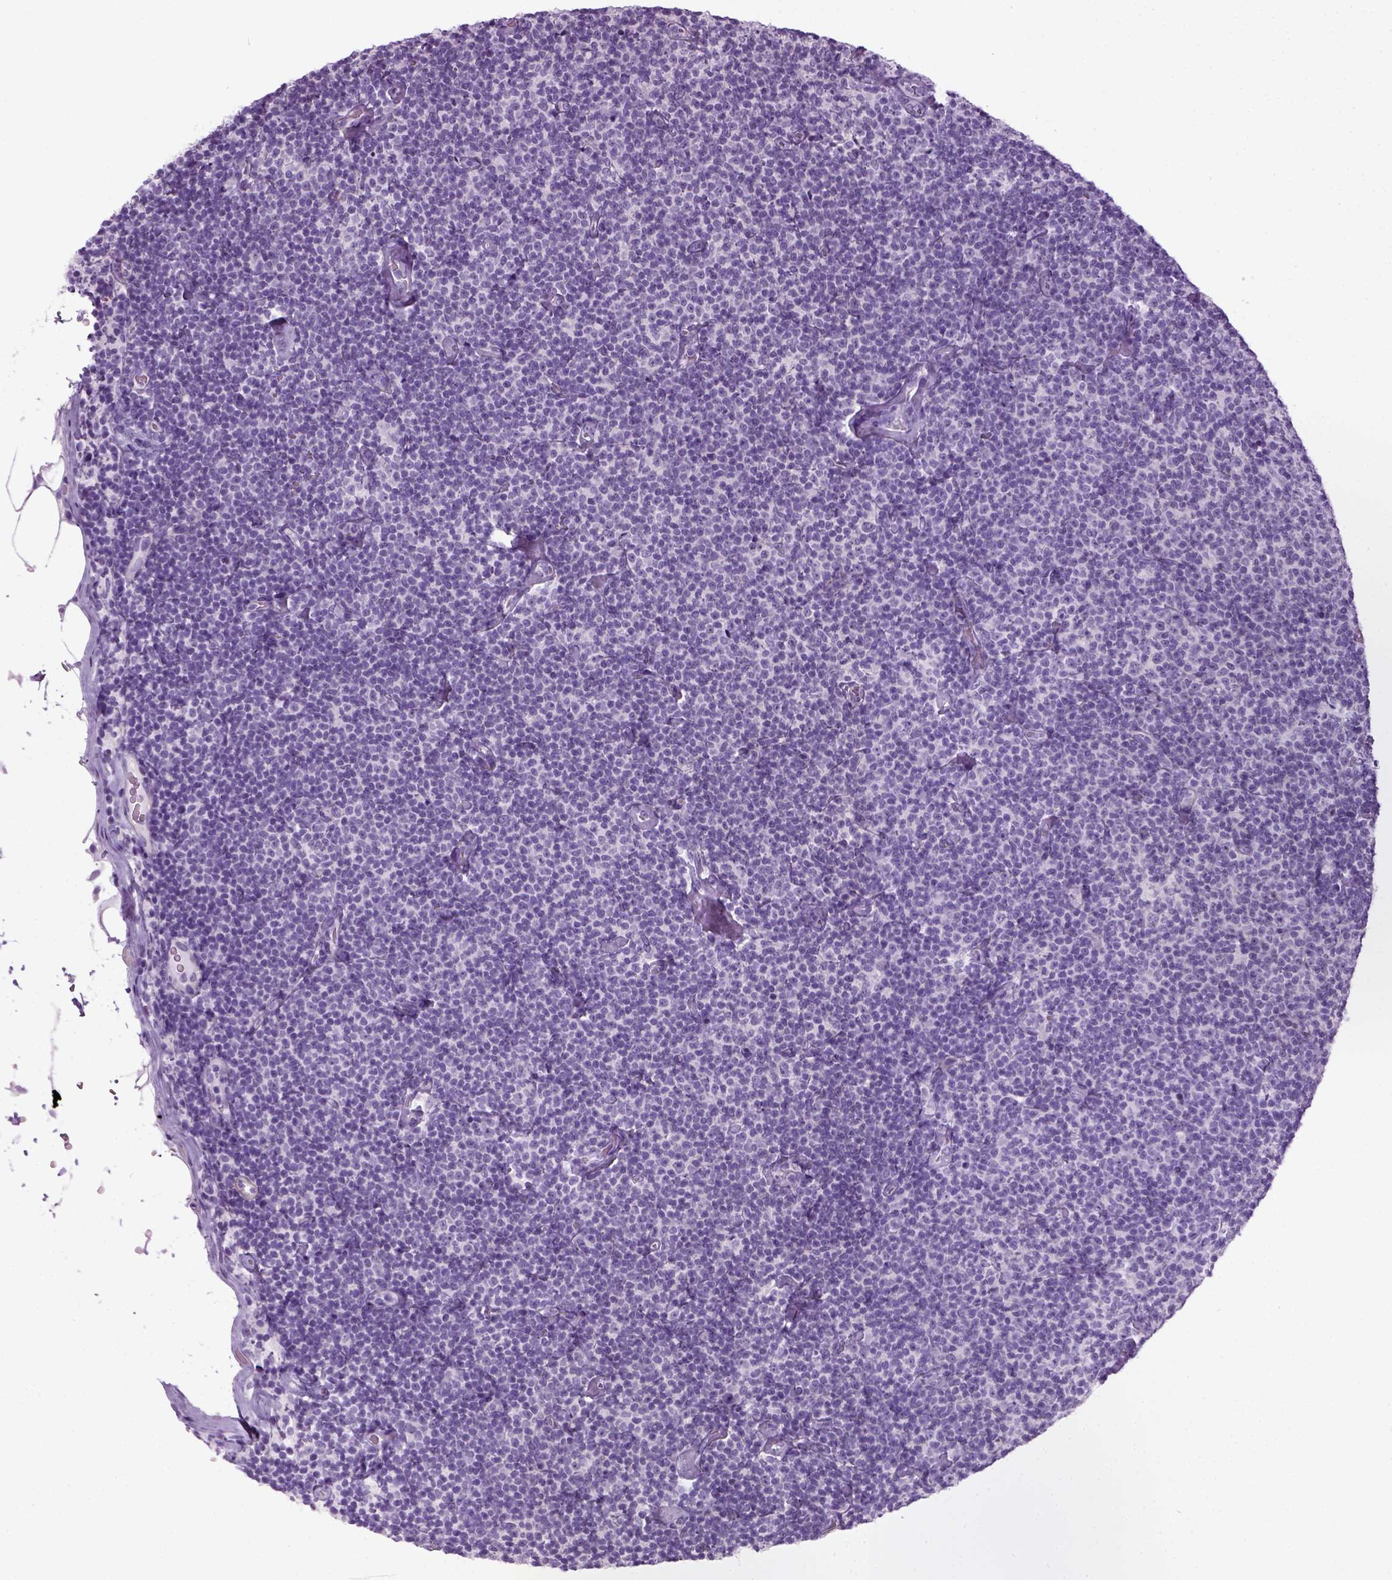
{"staining": {"intensity": "negative", "quantity": "none", "location": "none"}, "tissue": "lymphoma", "cell_type": "Tumor cells", "image_type": "cancer", "snomed": [{"axis": "morphology", "description": "Malignant lymphoma, non-Hodgkin's type, Low grade"}, {"axis": "topography", "description": "Lymph node"}], "caption": "A histopathology image of lymphoma stained for a protein exhibits no brown staining in tumor cells.", "gene": "FAM161A", "patient": {"sex": "male", "age": 81}}